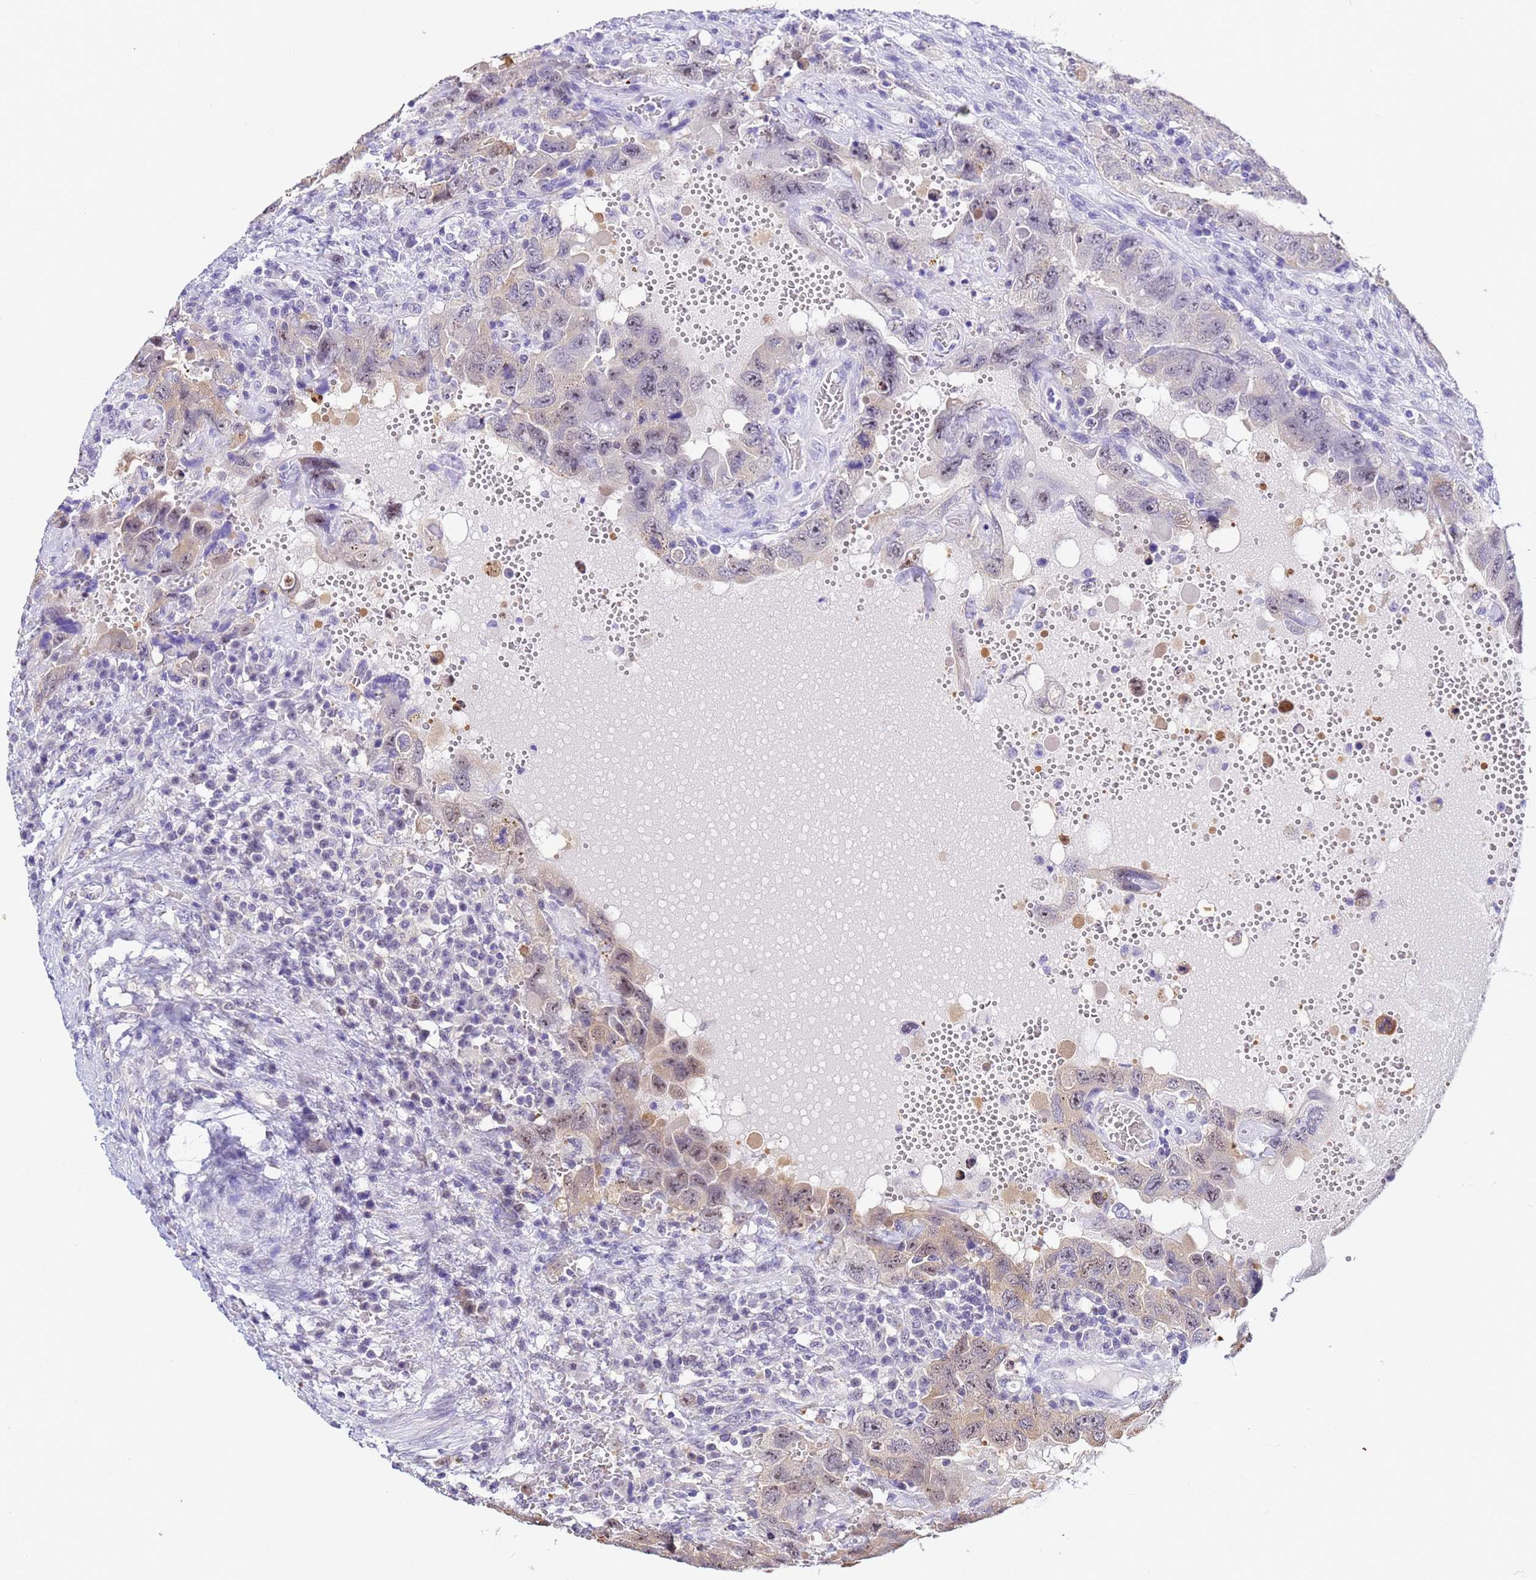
{"staining": {"intensity": "weak", "quantity": "<25%", "location": "cytoplasmic/membranous,nuclear"}, "tissue": "testis cancer", "cell_type": "Tumor cells", "image_type": "cancer", "snomed": [{"axis": "morphology", "description": "Carcinoma, Embryonal, NOS"}, {"axis": "topography", "description": "Testis"}], "caption": "An image of human testis cancer (embryonal carcinoma) is negative for staining in tumor cells.", "gene": "ACTL6B", "patient": {"sex": "male", "age": 26}}